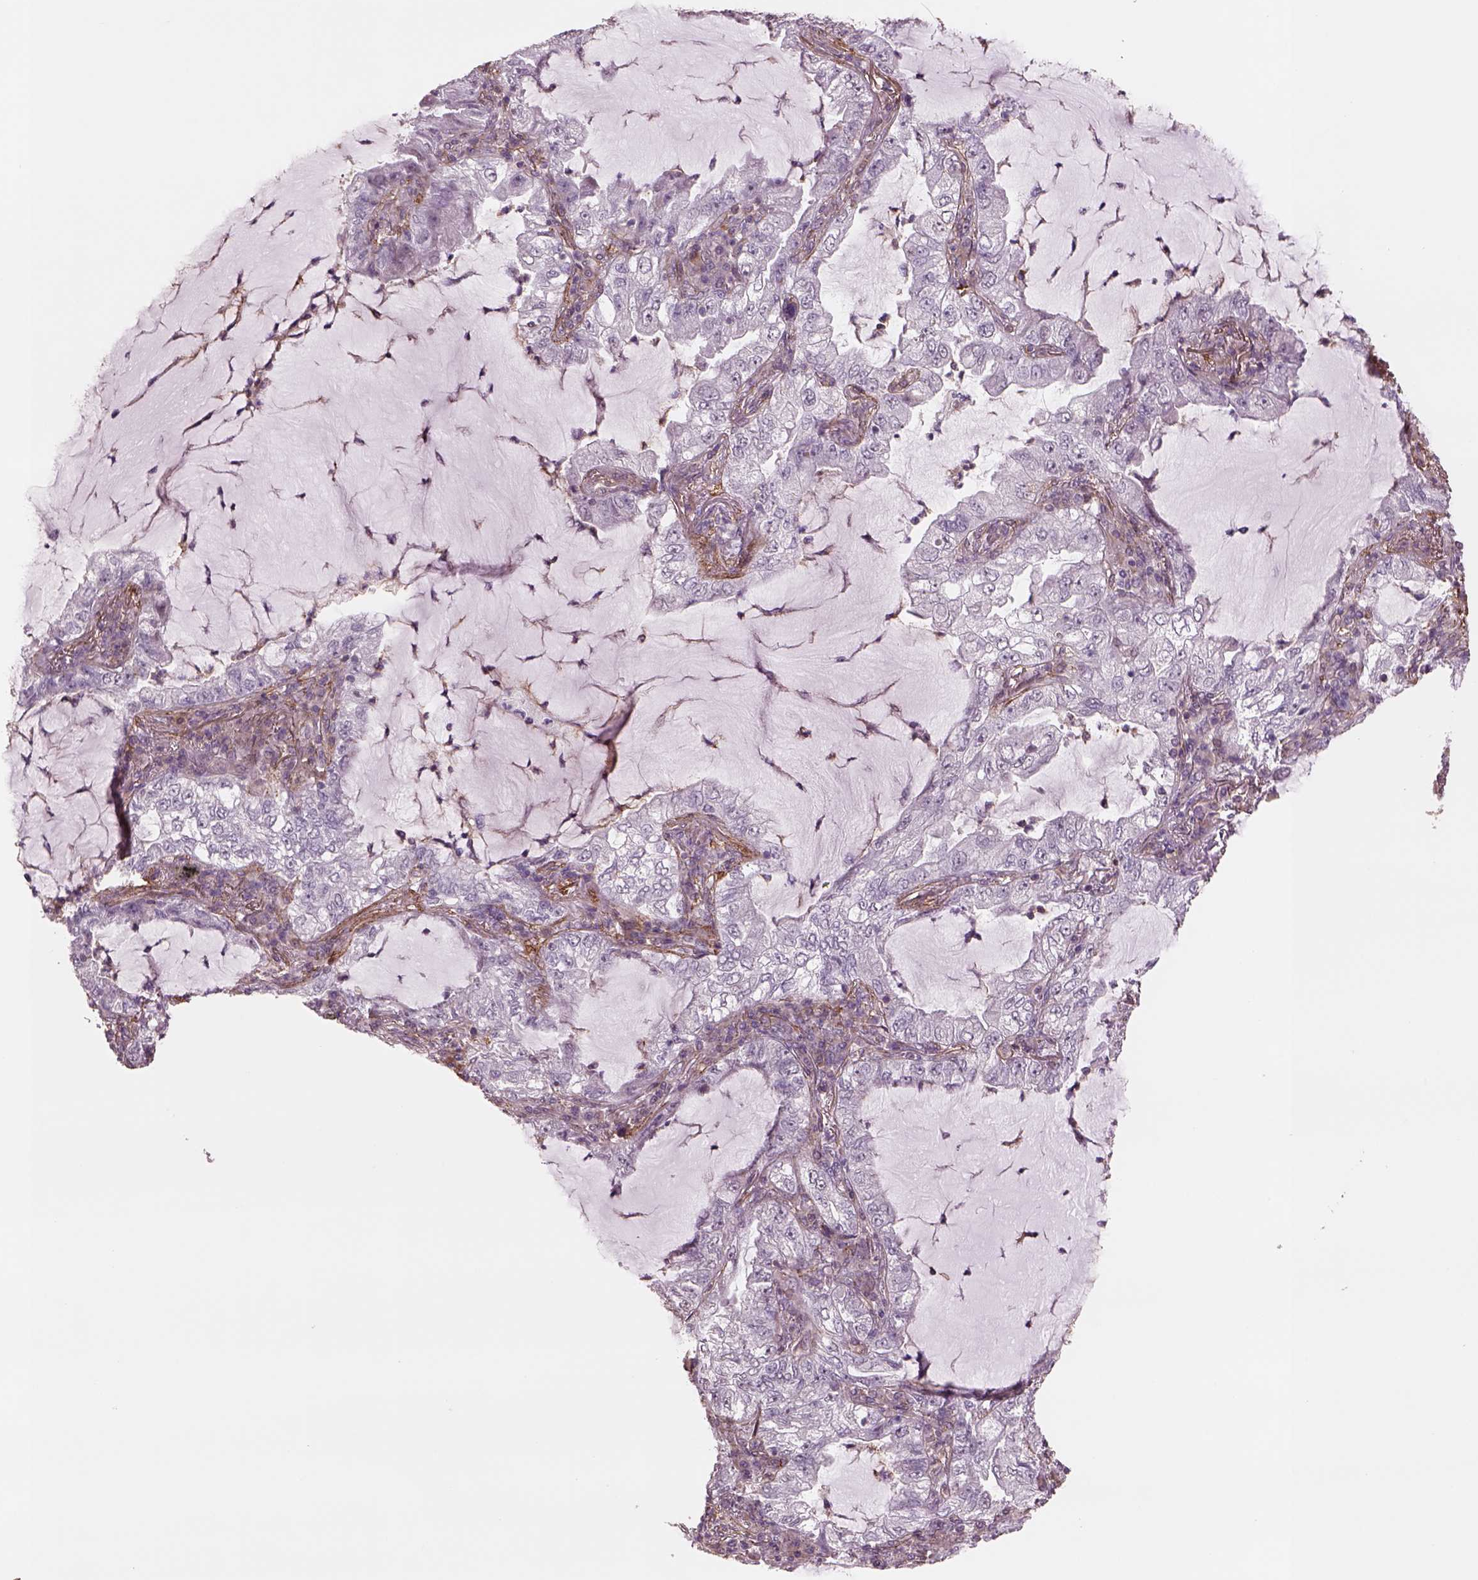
{"staining": {"intensity": "negative", "quantity": "none", "location": "none"}, "tissue": "lung cancer", "cell_type": "Tumor cells", "image_type": "cancer", "snomed": [{"axis": "morphology", "description": "Adenocarcinoma, NOS"}, {"axis": "topography", "description": "Lung"}], "caption": "Lung adenocarcinoma stained for a protein using immunohistochemistry demonstrates no expression tumor cells.", "gene": "LIN7A", "patient": {"sex": "female", "age": 73}}